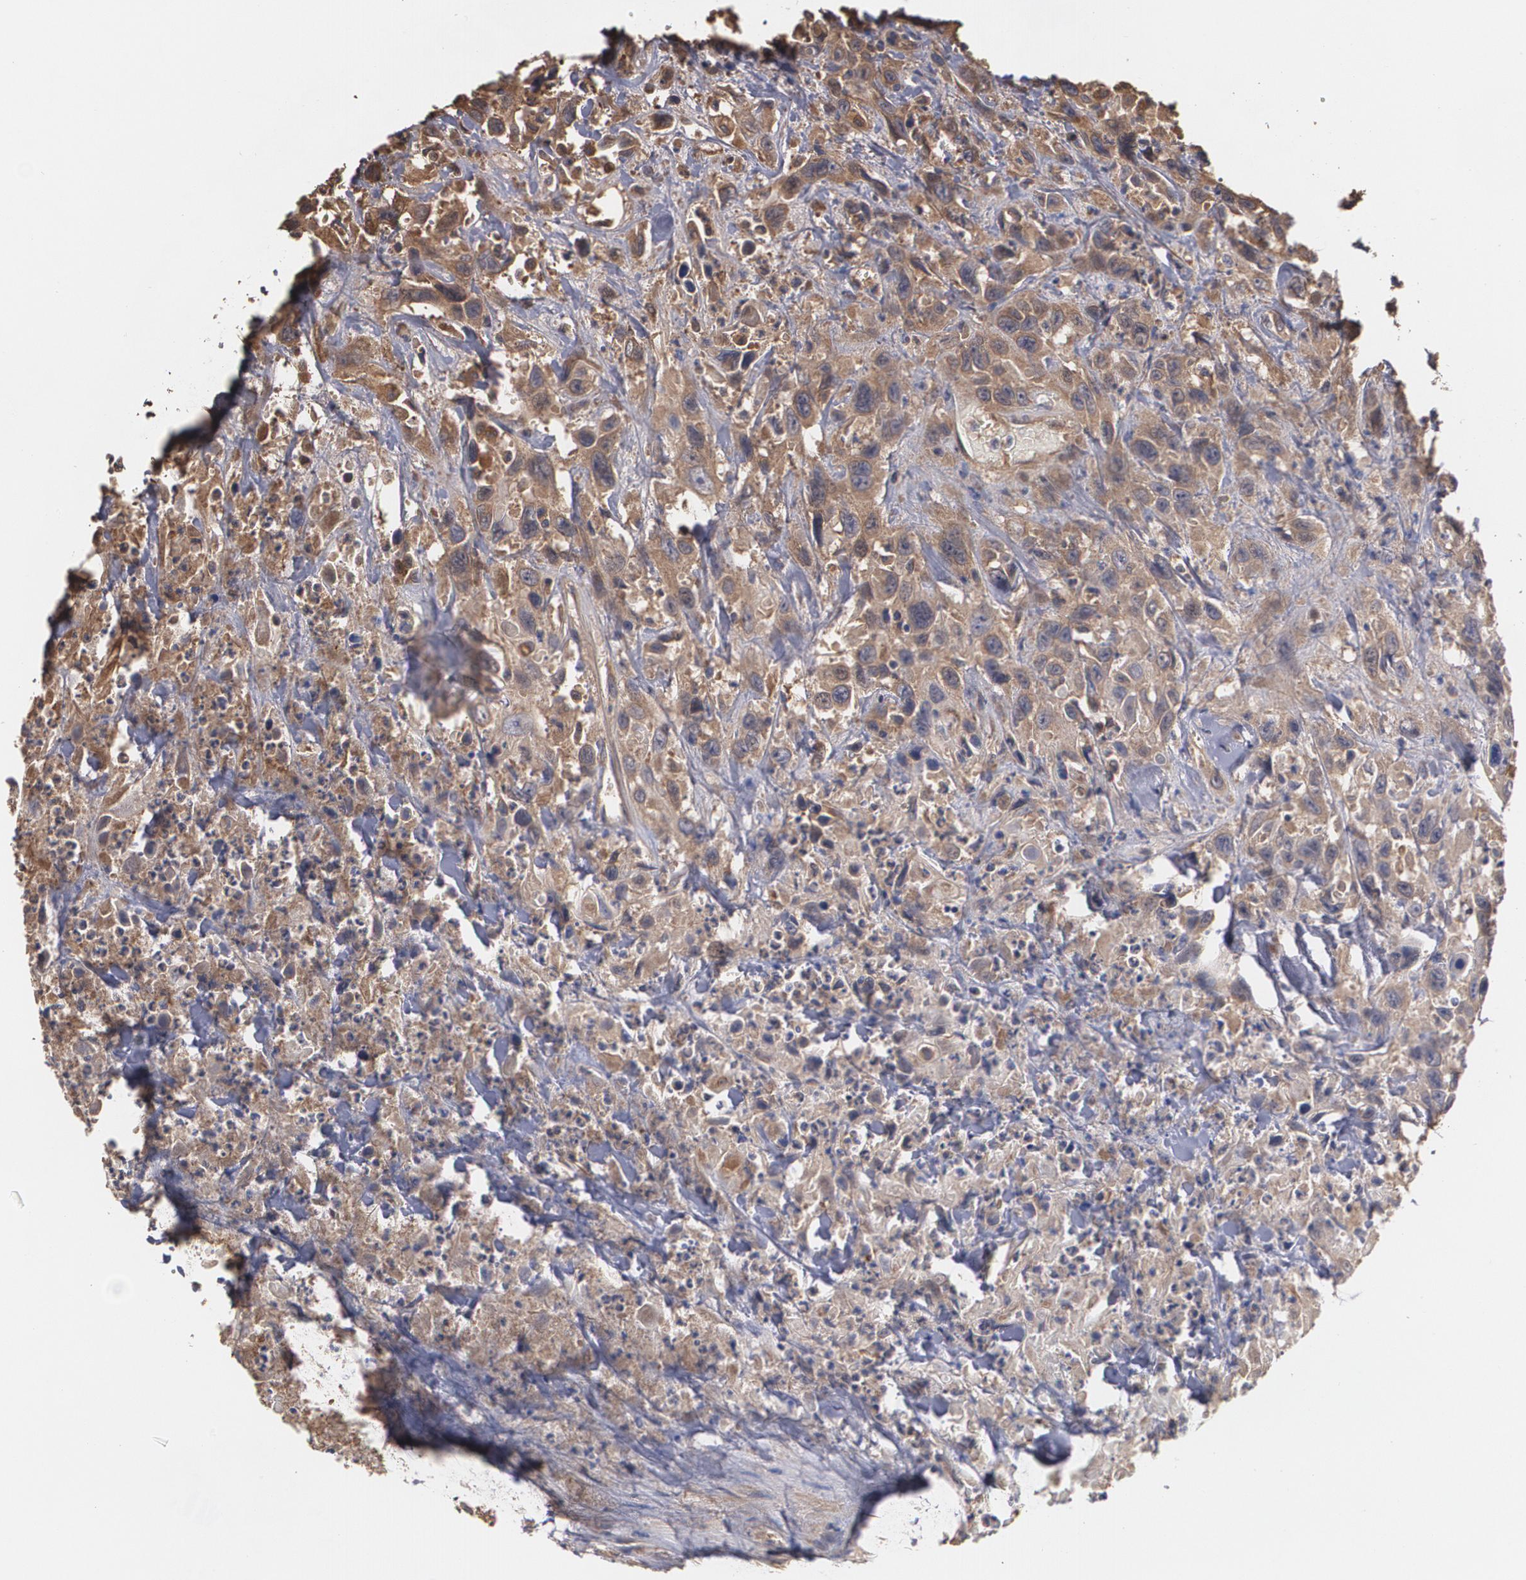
{"staining": {"intensity": "moderate", "quantity": ">75%", "location": "cytoplasmic/membranous"}, "tissue": "urothelial cancer", "cell_type": "Tumor cells", "image_type": "cancer", "snomed": [{"axis": "morphology", "description": "Urothelial carcinoma, High grade"}, {"axis": "topography", "description": "Urinary bladder"}], "caption": "Urothelial cancer stained with a protein marker shows moderate staining in tumor cells.", "gene": "PON1", "patient": {"sex": "female", "age": 84}}